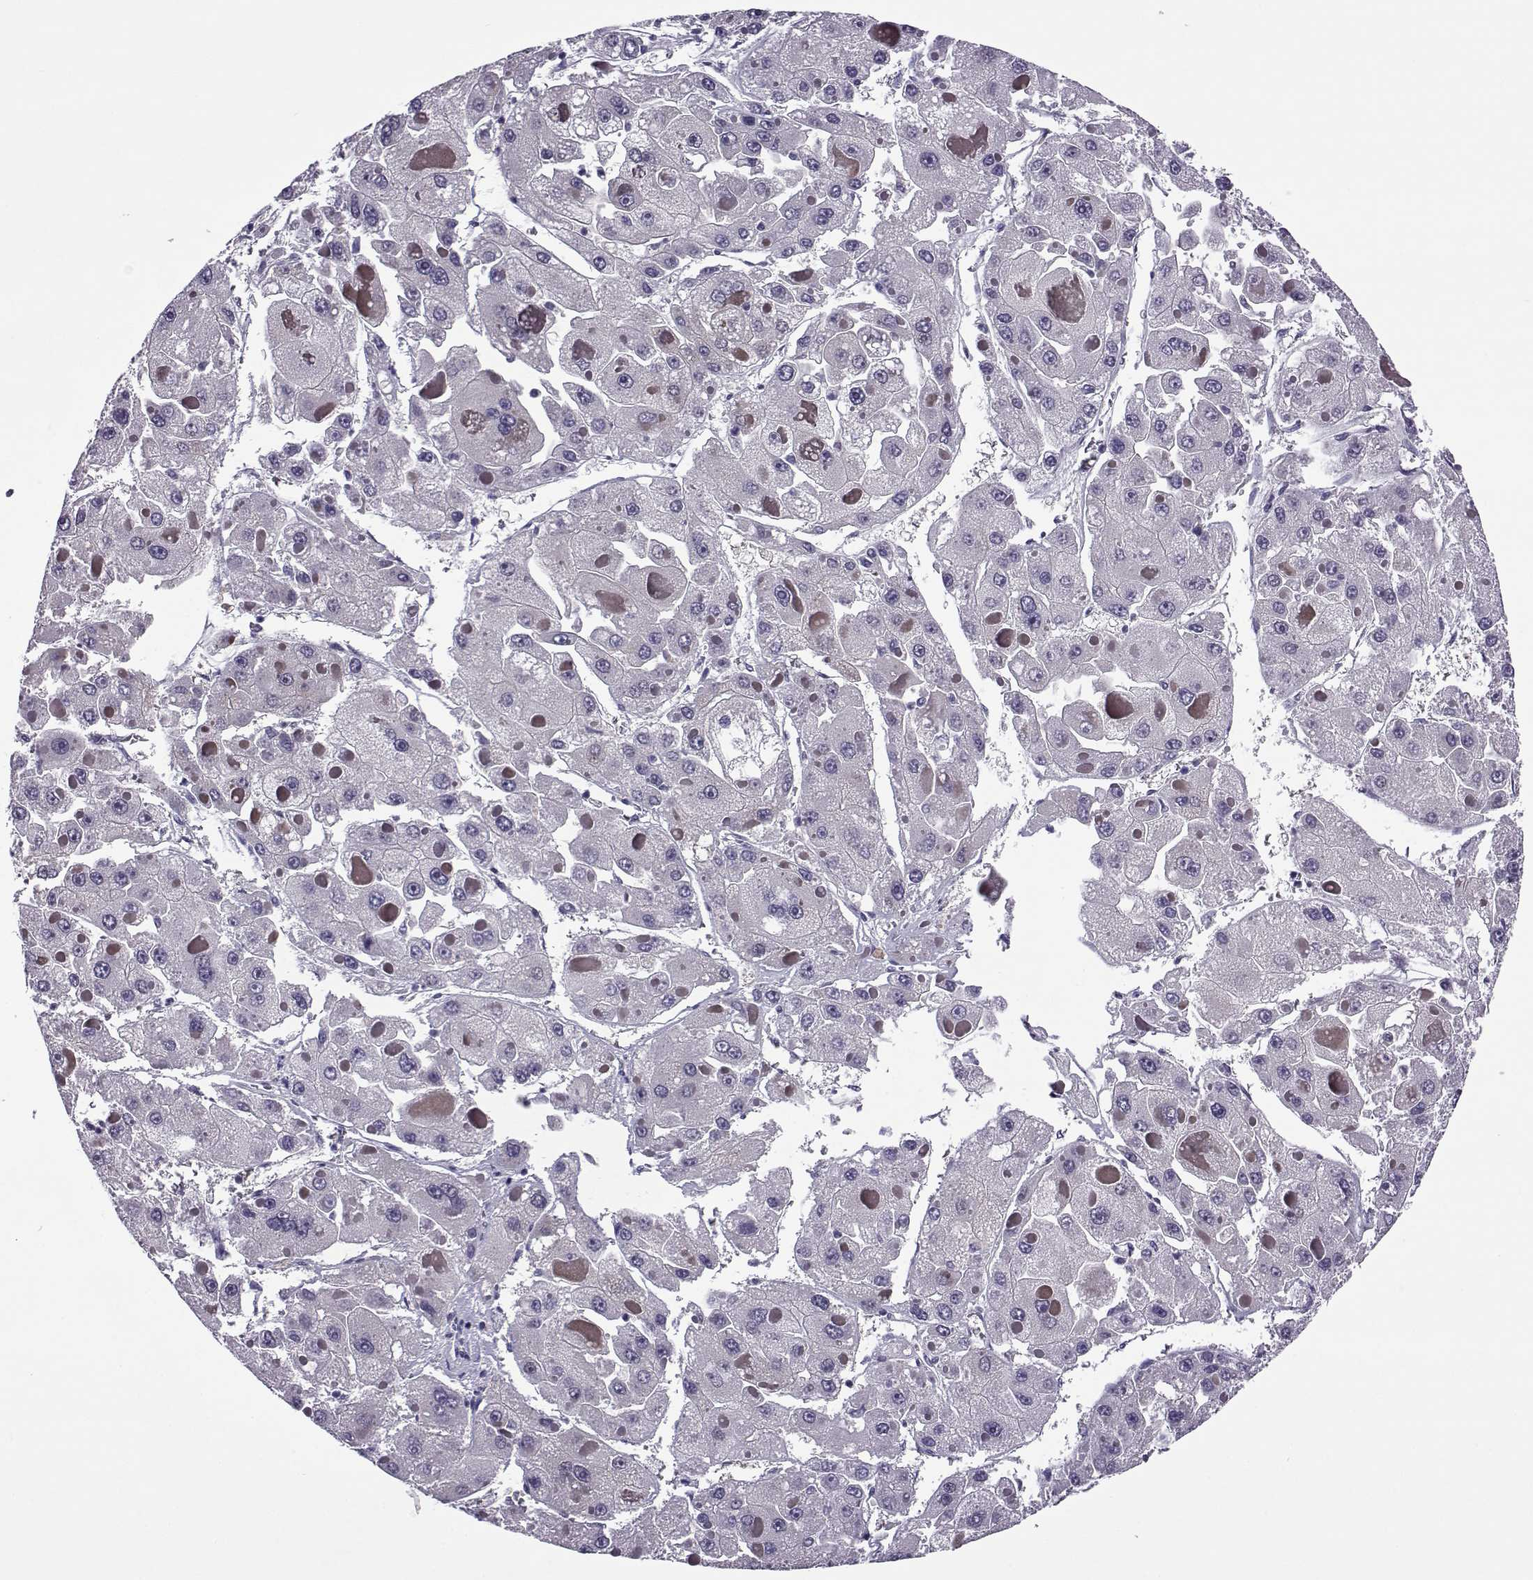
{"staining": {"intensity": "moderate", "quantity": "<25%", "location": "cytoplasmic/membranous"}, "tissue": "liver cancer", "cell_type": "Tumor cells", "image_type": "cancer", "snomed": [{"axis": "morphology", "description": "Carcinoma, Hepatocellular, NOS"}, {"axis": "topography", "description": "Liver"}], "caption": "About <25% of tumor cells in liver cancer display moderate cytoplasmic/membranous protein positivity as visualized by brown immunohistochemical staining.", "gene": "OIP5", "patient": {"sex": "female", "age": 73}}